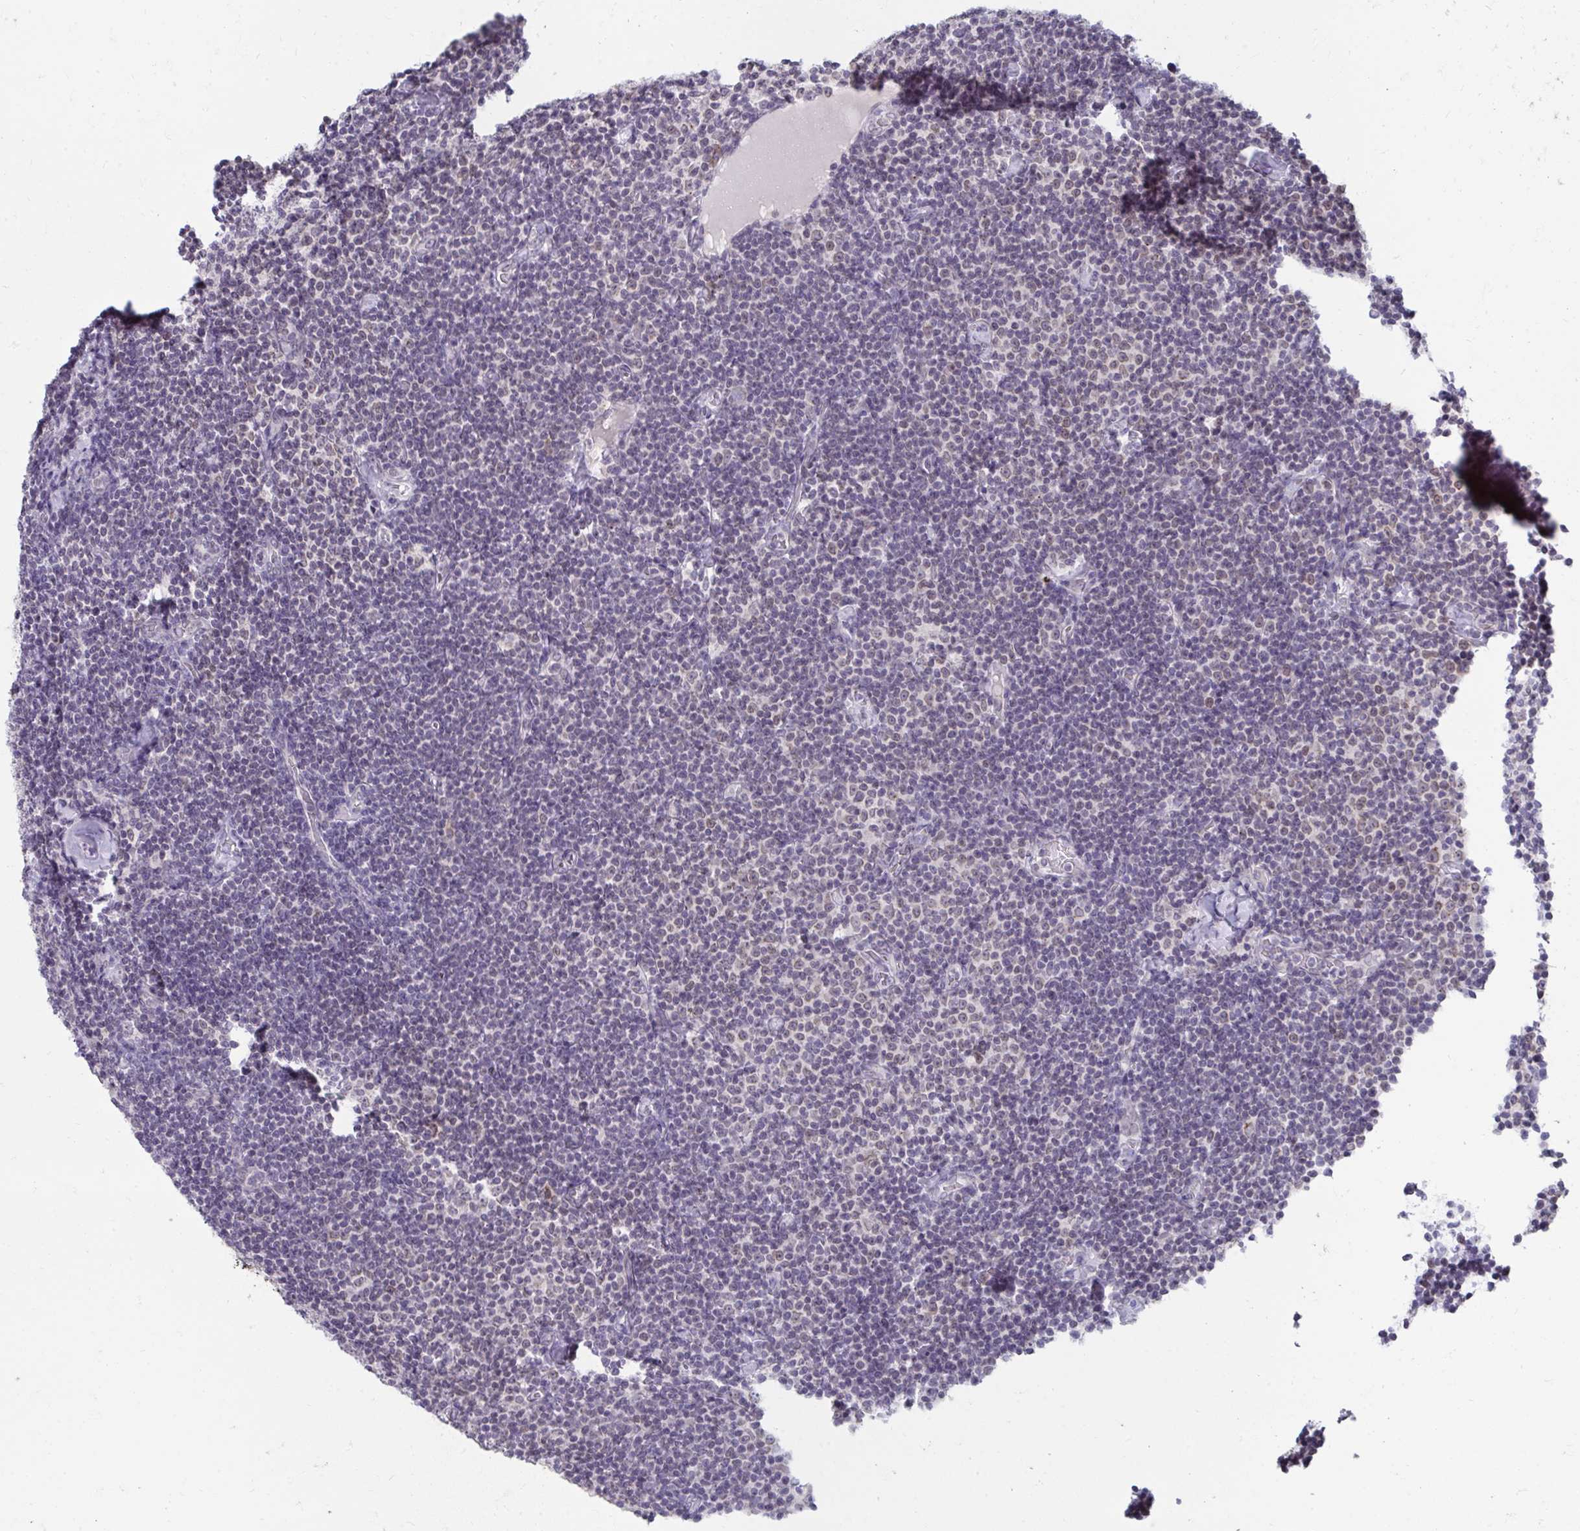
{"staining": {"intensity": "negative", "quantity": "none", "location": "none"}, "tissue": "lymphoma", "cell_type": "Tumor cells", "image_type": "cancer", "snomed": [{"axis": "morphology", "description": "Malignant lymphoma, non-Hodgkin's type, Low grade"}, {"axis": "topography", "description": "Lymph node"}], "caption": "High magnification brightfield microscopy of lymphoma stained with DAB (3,3'-diaminobenzidine) (brown) and counterstained with hematoxylin (blue): tumor cells show no significant positivity.", "gene": "NUP133", "patient": {"sex": "male", "age": 81}}